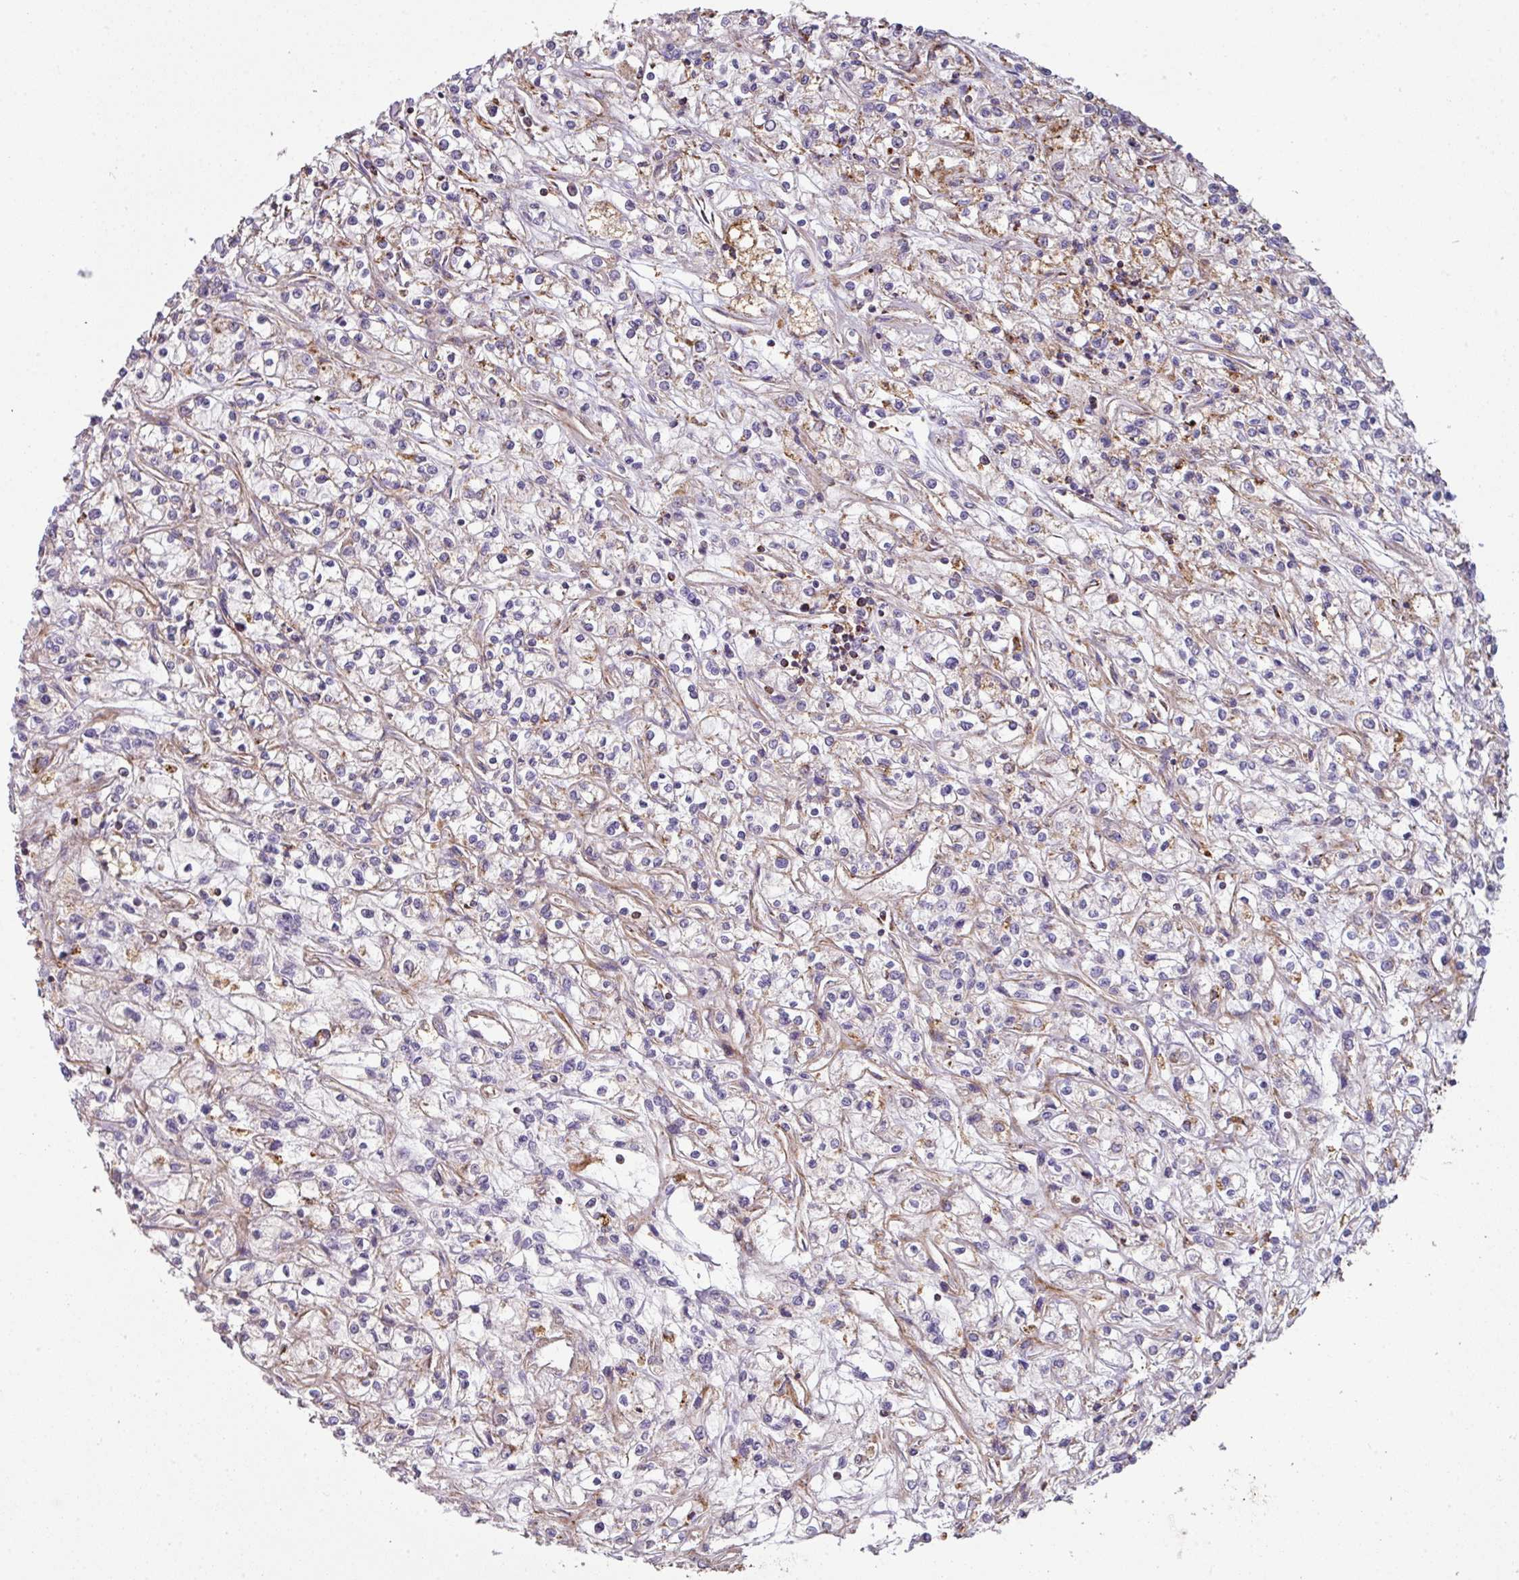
{"staining": {"intensity": "weak", "quantity": "<25%", "location": "cytoplasmic/membranous"}, "tissue": "renal cancer", "cell_type": "Tumor cells", "image_type": "cancer", "snomed": [{"axis": "morphology", "description": "Adenocarcinoma, NOS"}, {"axis": "topography", "description": "Kidney"}], "caption": "Renal adenocarcinoma was stained to show a protein in brown. There is no significant staining in tumor cells. (DAB immunohistochemistry (IHC), high magnification).", "gene": "SQOR", "patient": {"sex": "female", "age": 59}}